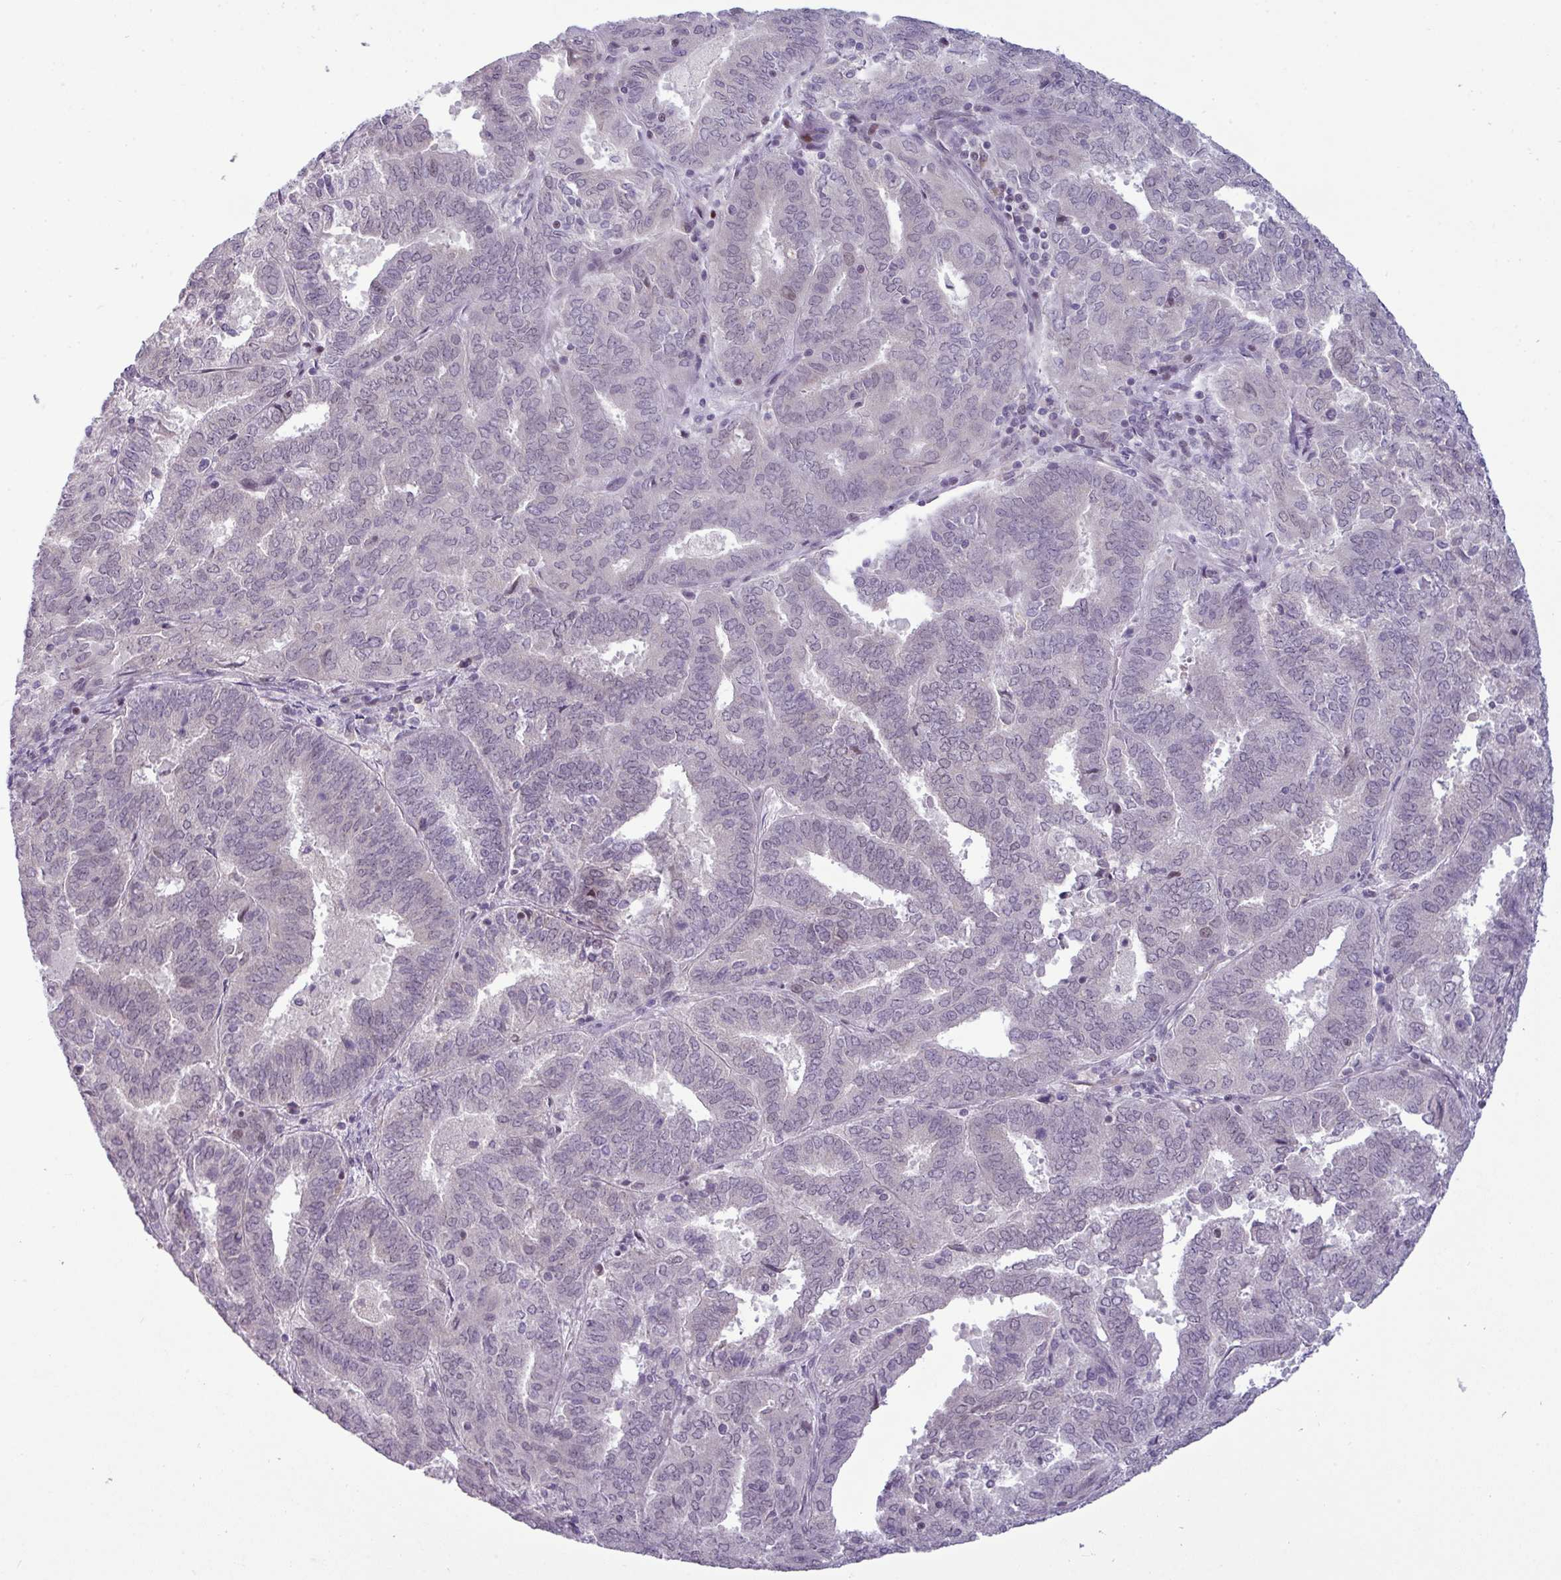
{"staining": {"intensity": "negative", "quantity": "none", "location": "none"}, "tissue": "endometrial cancer", "cell_type": "Tumor cells", "image_type": "cancer", "snomed": [{"axis": "morphology", "description": "Adenocarcinoma, NOS"}, {"axis": "topography", "description": "Endometrium"}], "caption": "There is no significant positivity in tumor cells of endometrial cancer. Nuclei are stained in blue.", "gene": "SLC66A2", "patient": {"sex": "female", "age": 72}}